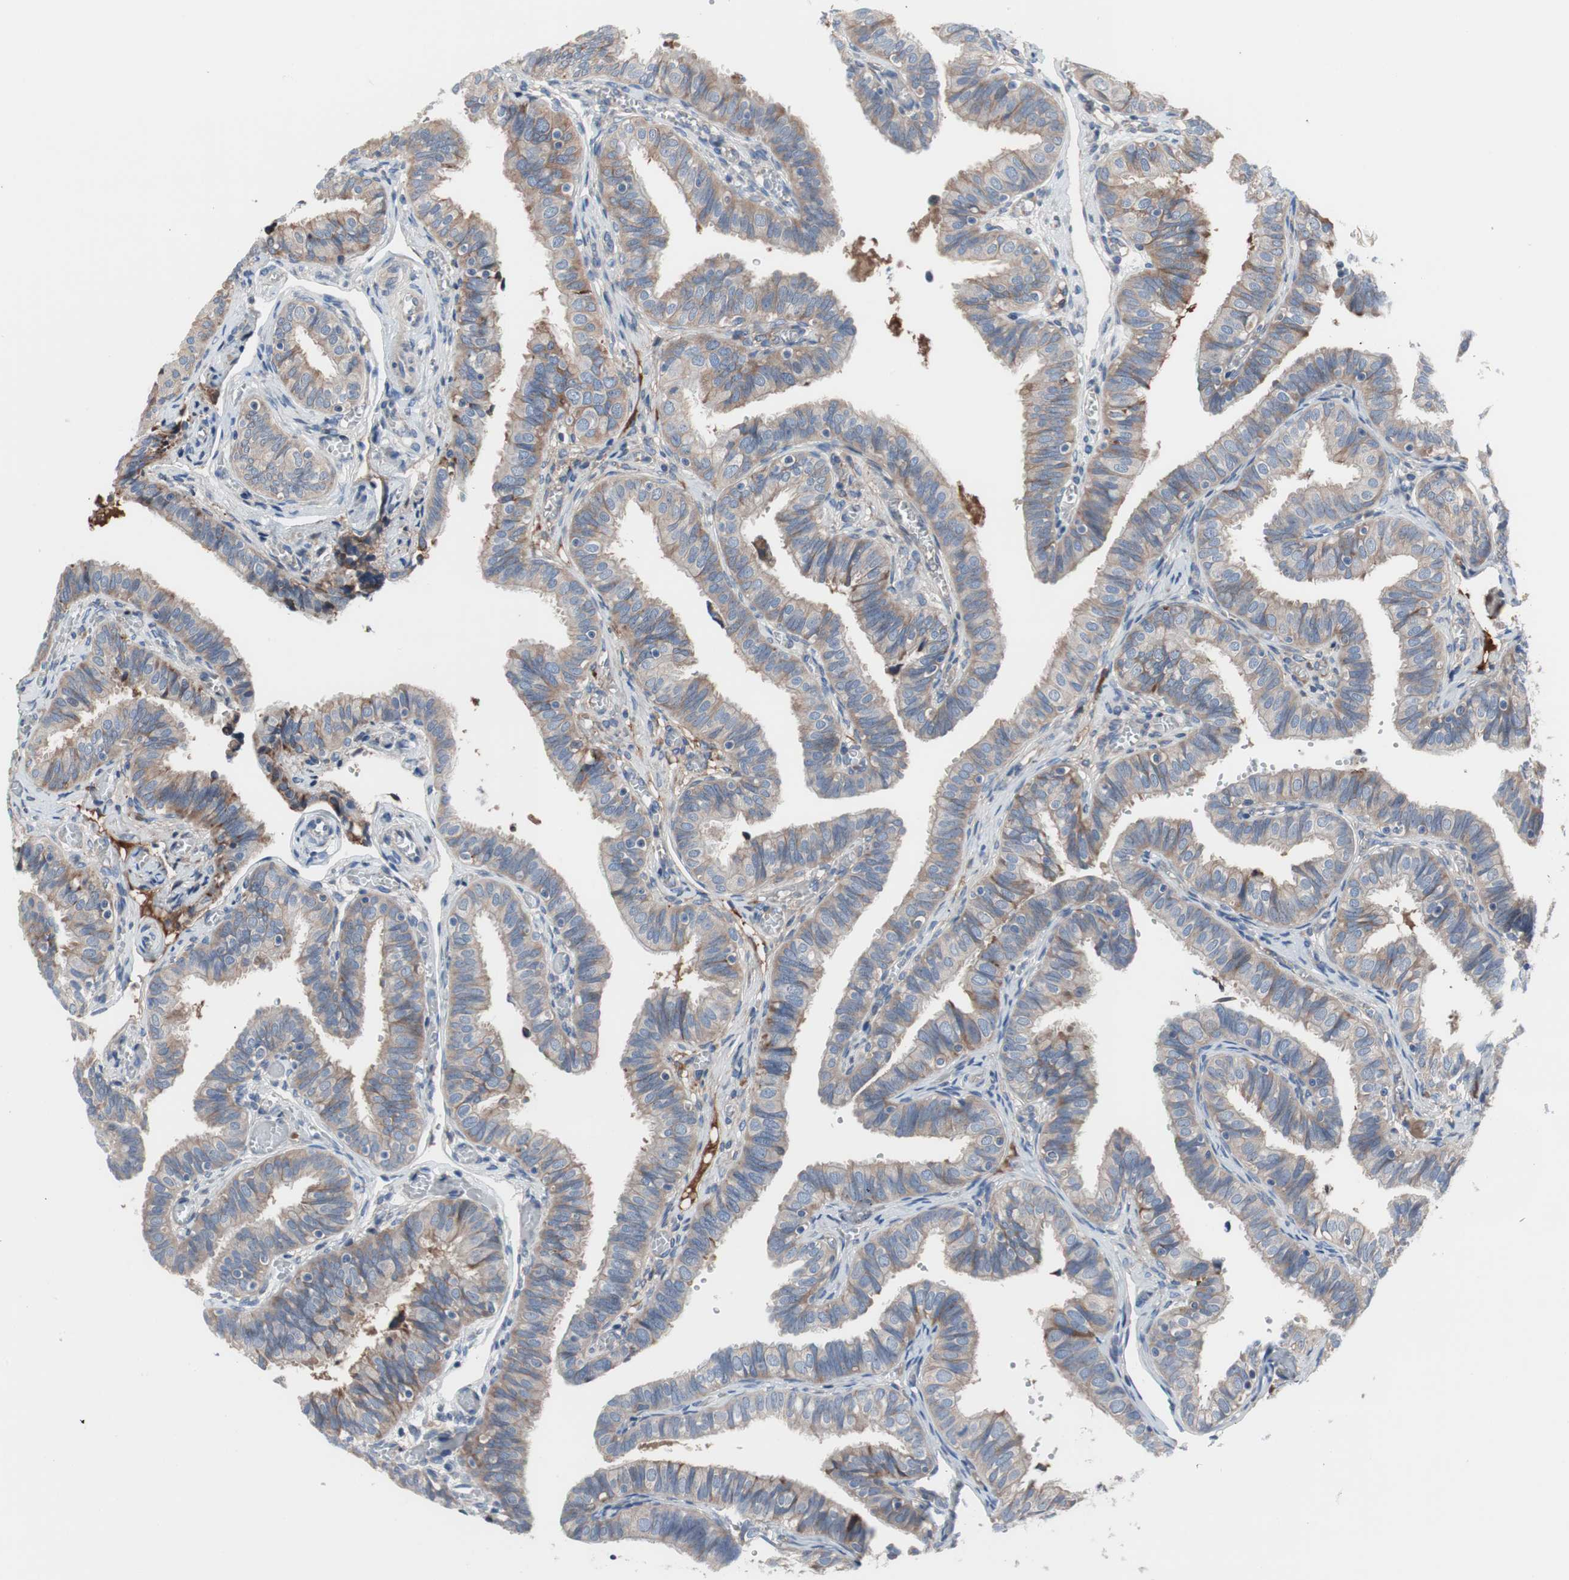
{"staining": {"intensity": "weak", "quantity": "25%-75%", "location": "cytoplasmic/membranous"}, "tissue": "fallopian tube", "cell_type": "Glandular cells", "image_type": "normal", "snomed": [{"axis": "morphology", "description": "Normal tissue, NOS"}, {"axis": "topography", "description": "Fallopian tube"}], "caption": "This is a micrograph of IHC staining of unremarkable fallopian tube, which shows weak expression in the cytoplasmic/membranous of glandular cells.", "gene": "KANSL1", "patient": {"sex": "female", "age": 46}}